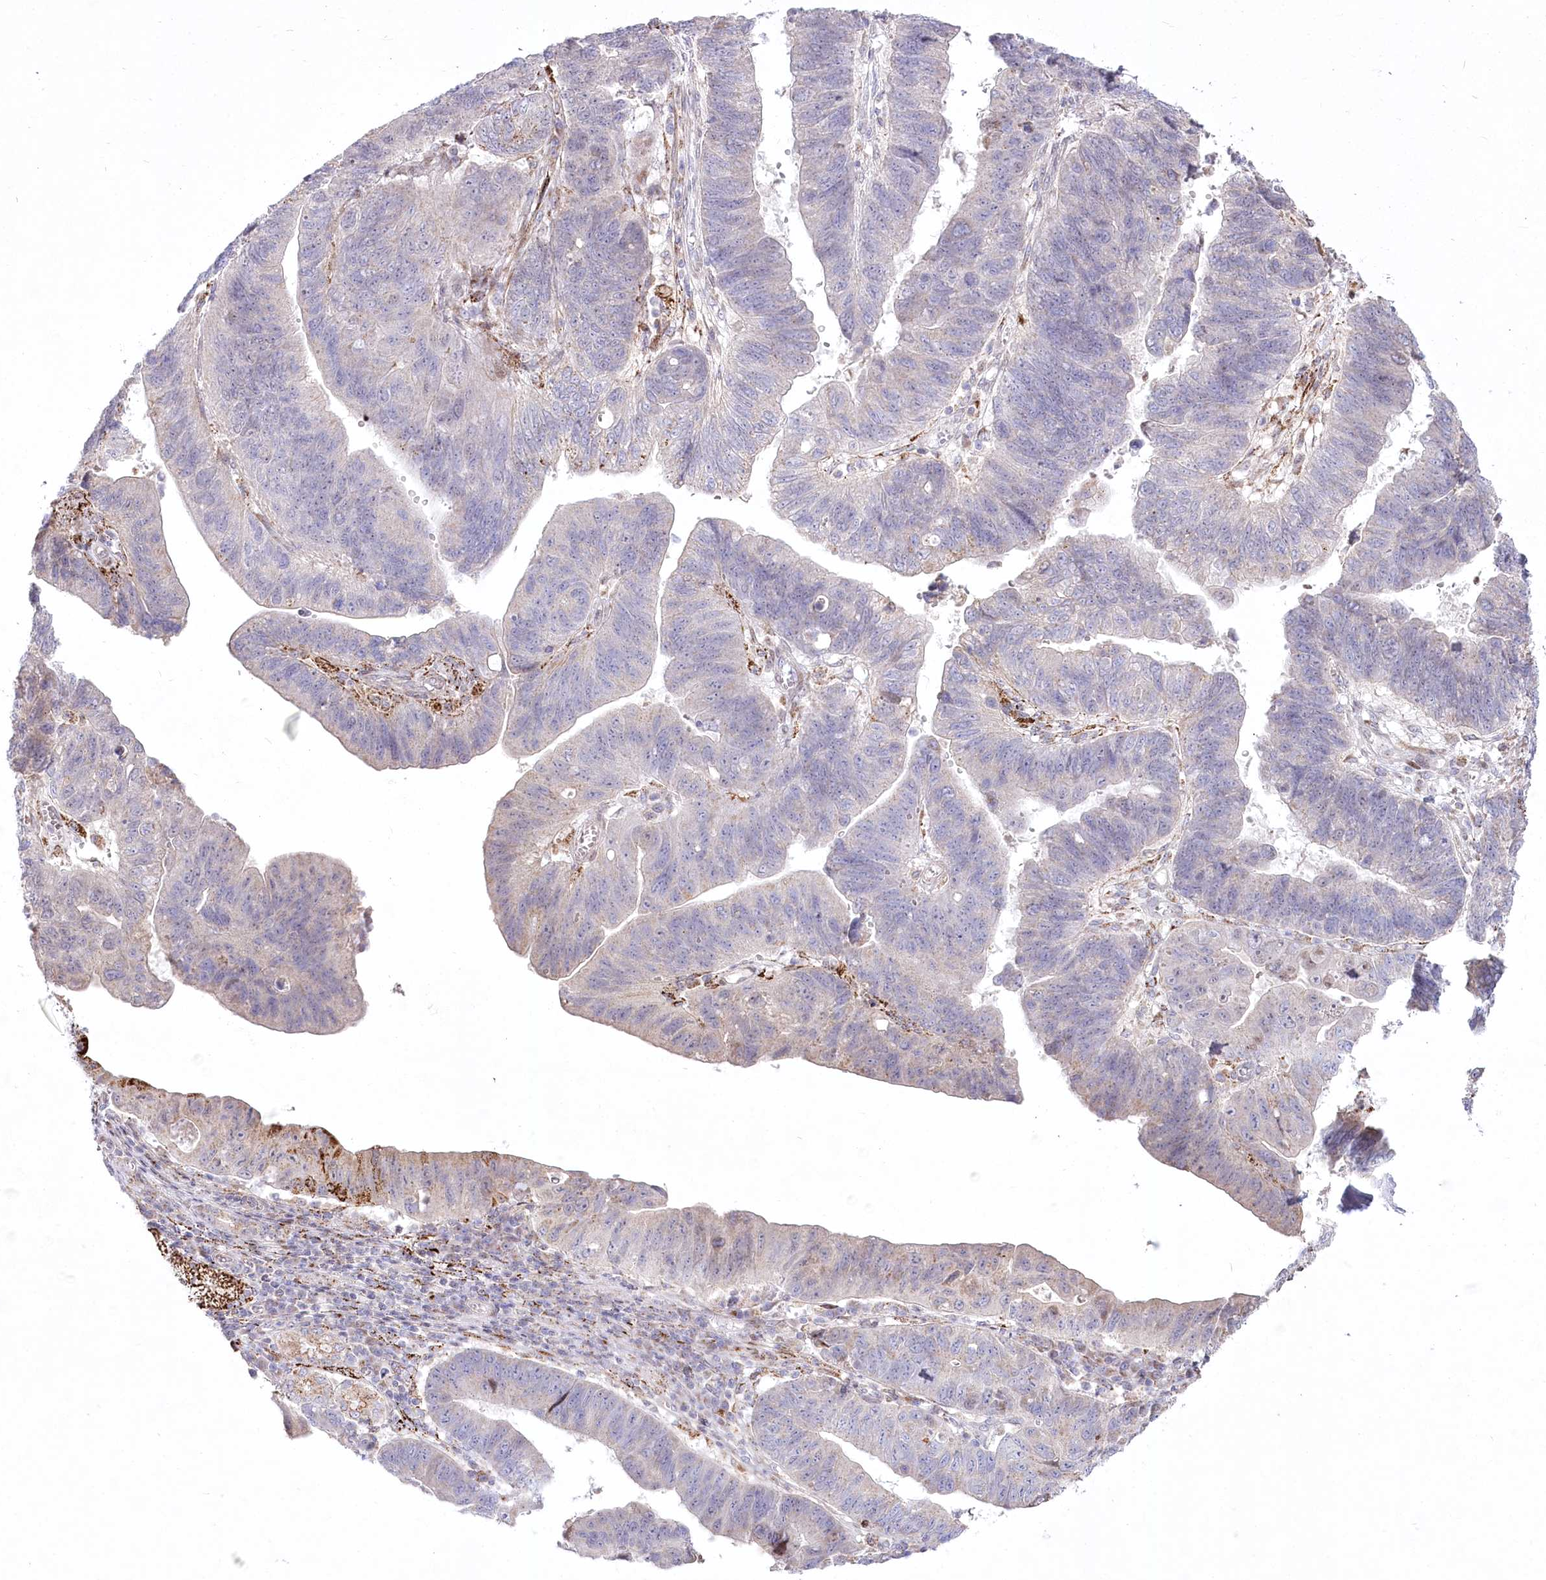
{"staining": {"intensity": "moderate", "quantity": "<25%", "location": "cytoplasmic/membranous"}, "tissue": "stomach cancer", "cell_type": "Tumor cells", "image_type": "cancer", "snomed": [{"axis": "morphology", "description": "Adenocarcinoma, NOS"}, {"axis": "topography", "description": "Stomach"}], "caption": "Human stomach cancer (adenocarcinoma) stained with a protein marker reveals moderate staining in tumor cells.", "gene": "CEP164", "patient": {"sex": "male", "age": 59}}